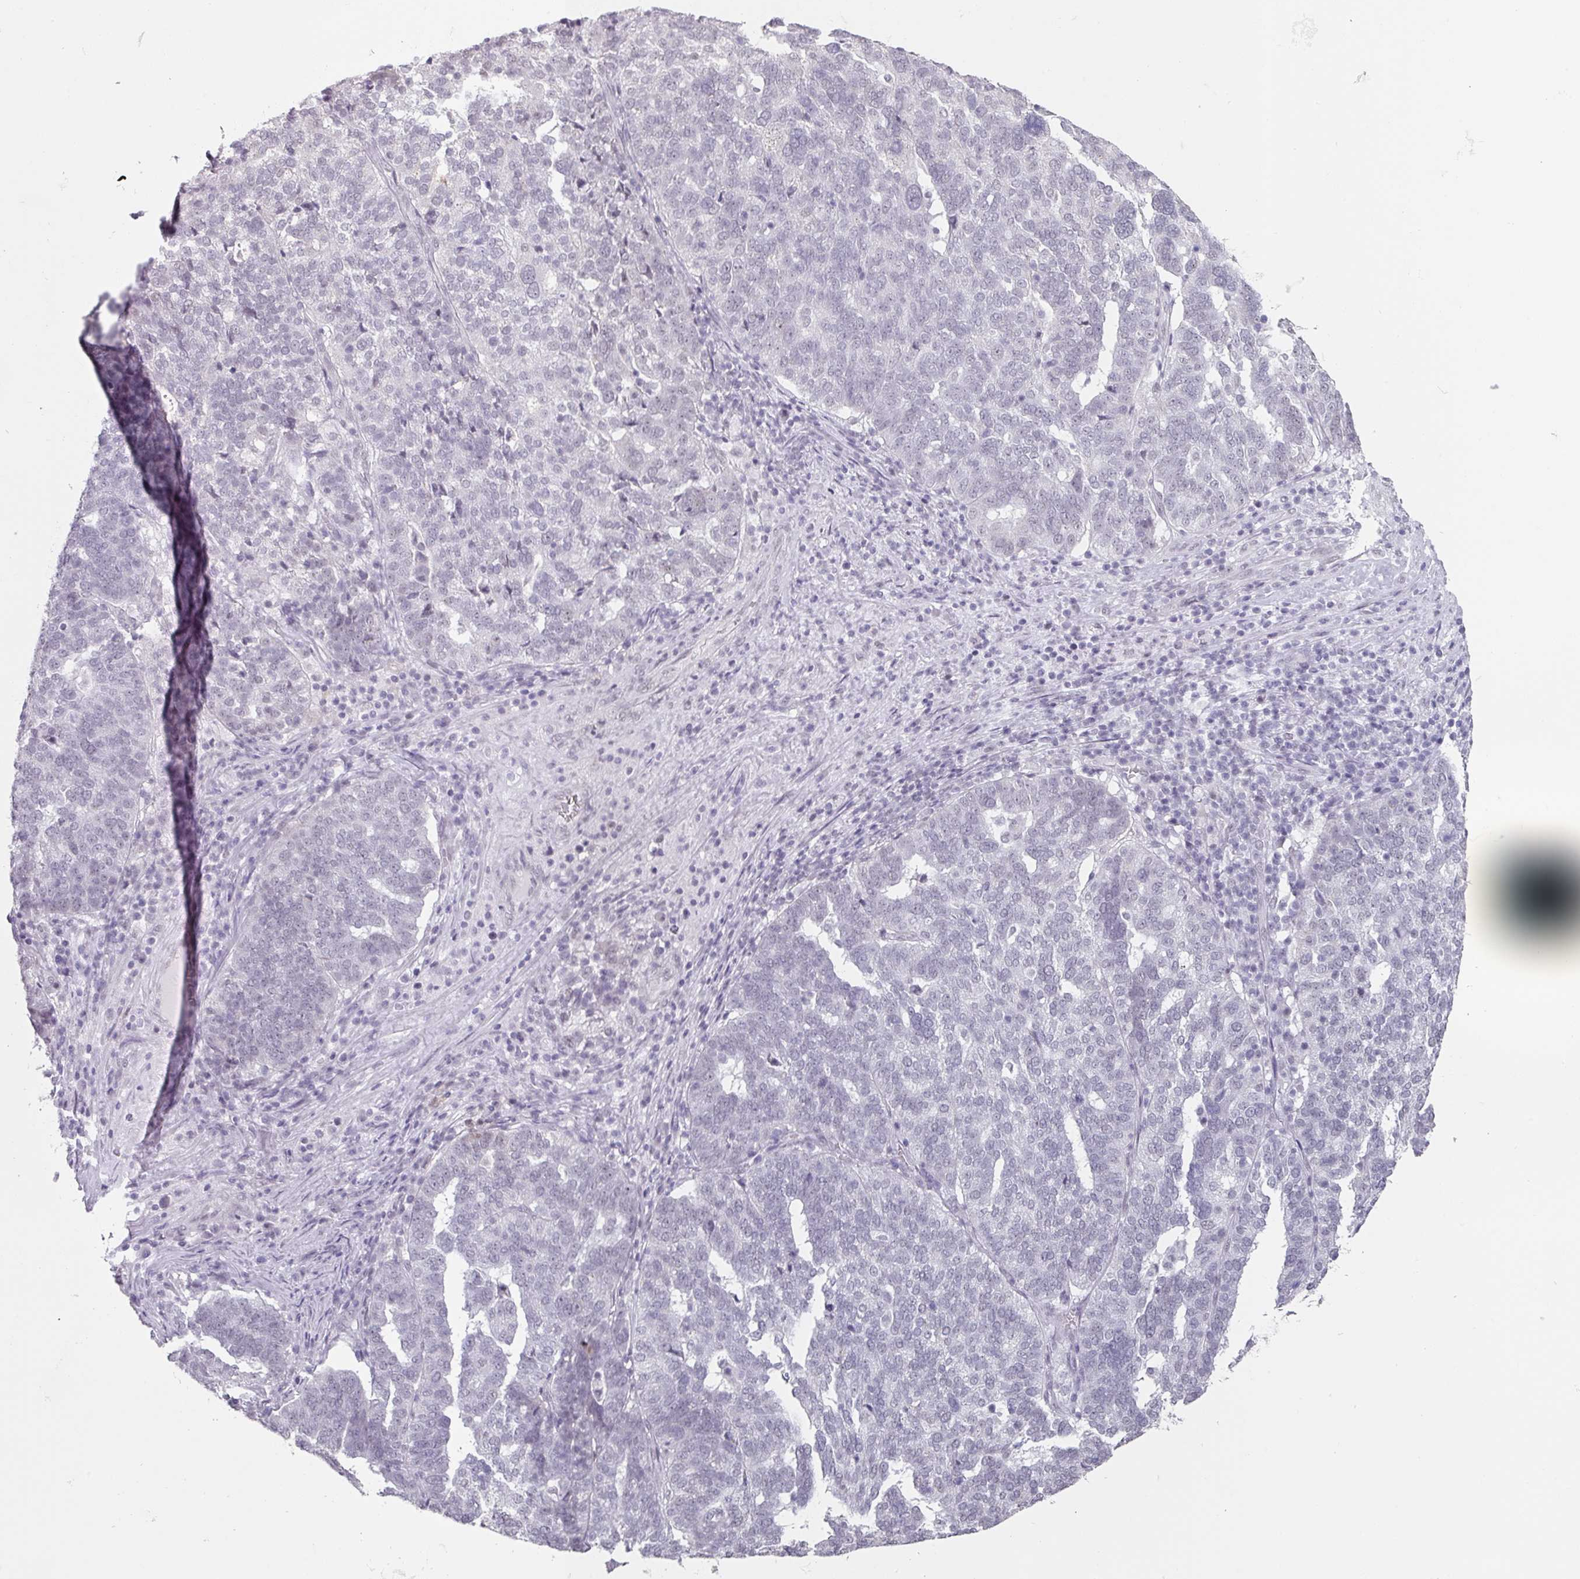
{"staining": {"intensity": "negative", "quantity": "none", "location": "none"}, "tissue": "ovarian cancer", "cell_type": "Tumor cells", "image_type": "cancer", "snomed": [{"axis": "morphology", "description": "Cystadenocarcinoma, serous, NOS"}, {"axis": "topography", "description": "Ovary"}], "caption": "An IHC histopathology image of serous cystadenocarcinoma (ovarian) is shown. There is no staining in tumor cells of serous cystadenocarcinoma (ovarian).", "gene": "SPRR1A", "patient": {"sex": "female", "age": 59}}